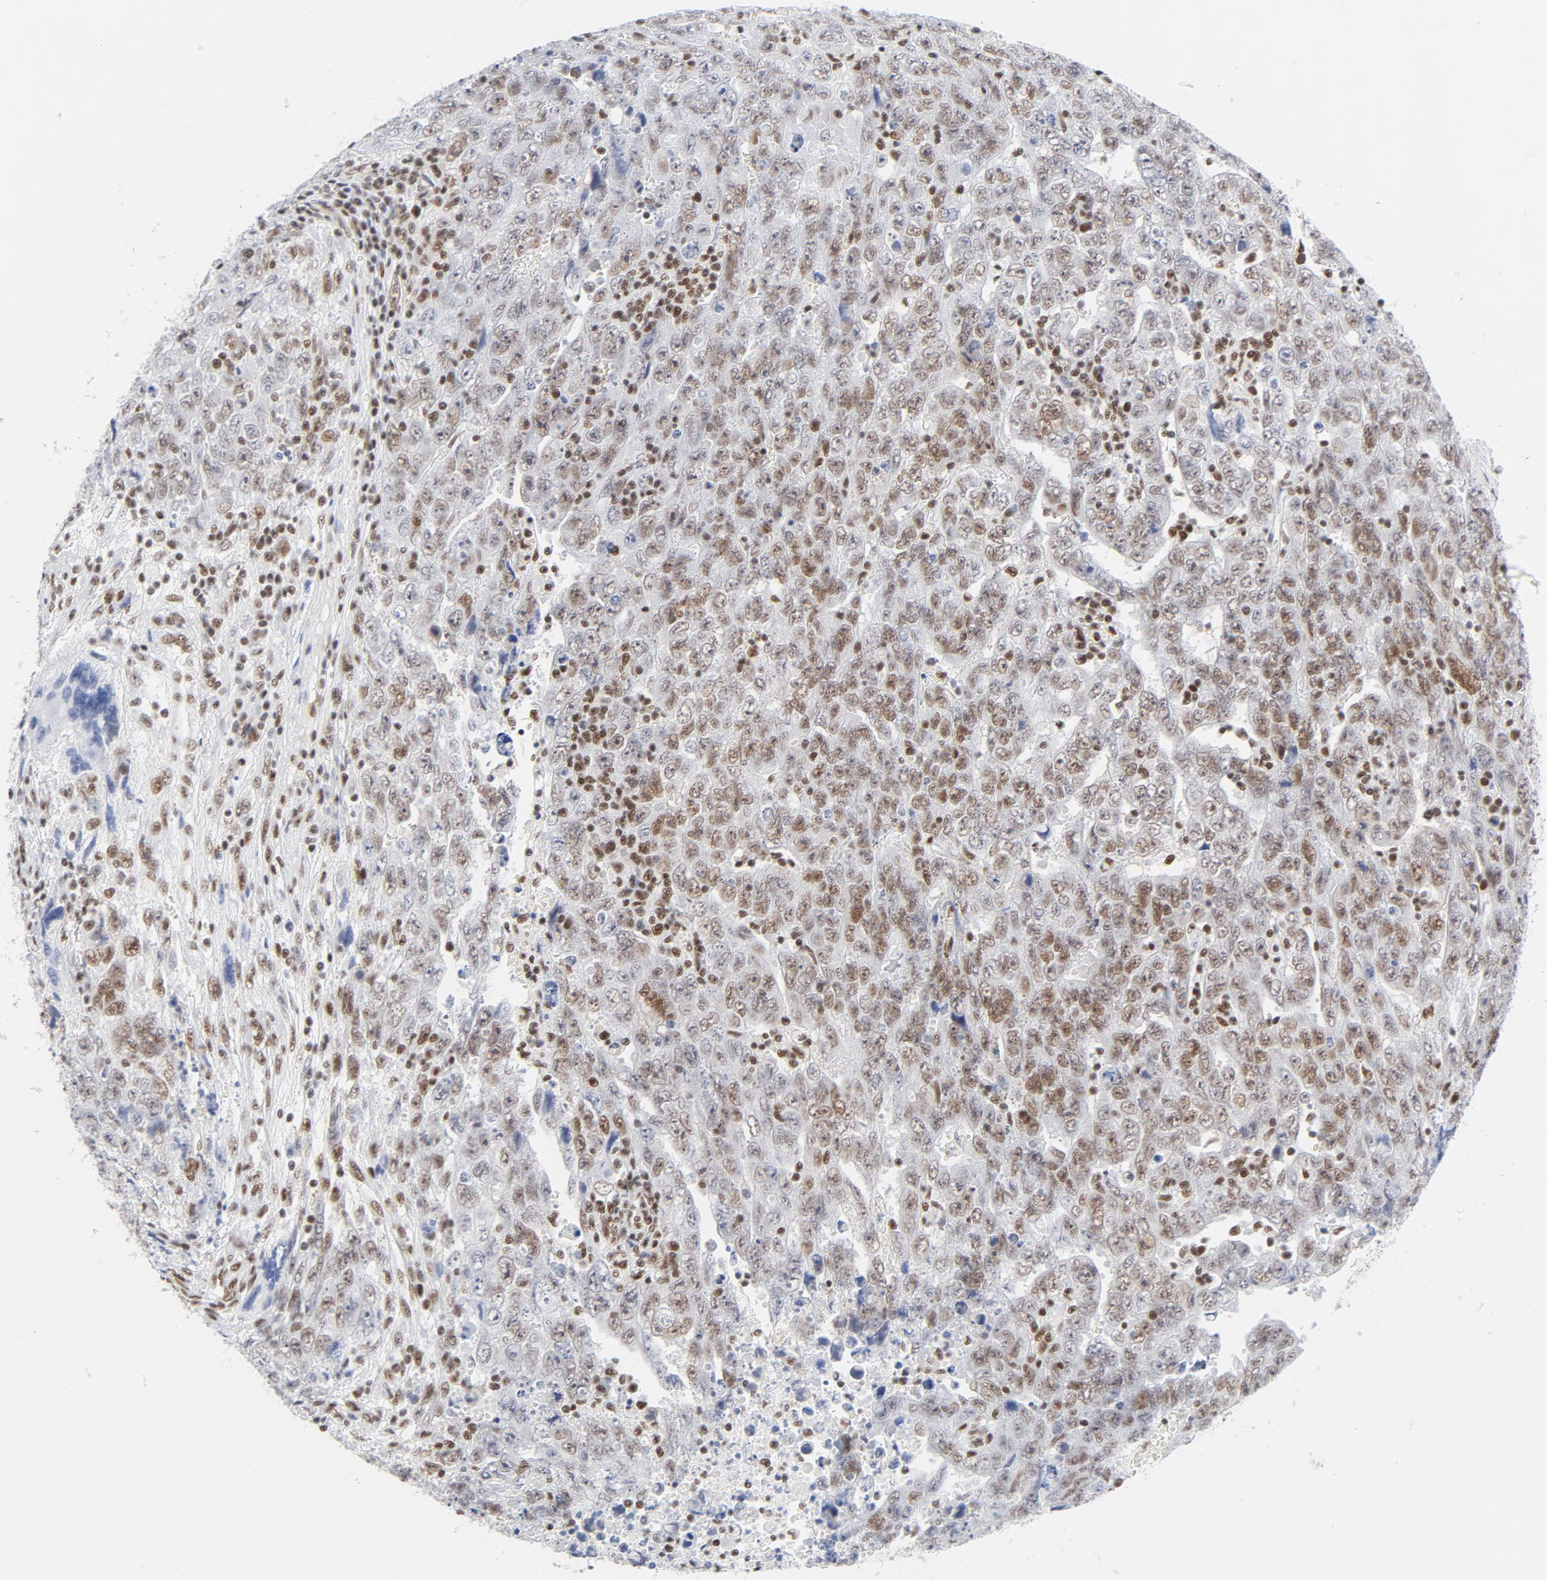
{"staining": {"intensity": "moderate", "quantity": "25%-75%", "location": "nuclear"}, "tissue": "testis cancer", "cell_type": "Tumor cells", "image_type": "cancer", "snomed": [{"axis": "morphology", "description": "Carcinoma, Embryonal, NOS"}, {"axis": "topography", "description": "Testis"}], "caption": "IHC (DAB (3,3'-diaminobenzidine)) staining of human embryonal carcinoma (testis) displays moderate nuclear protein positivity in approximately 25%-75% of tumor cells. (DAB (3,3'-diaminobenzidine) IHC, brown staining for protein, blue staining for nuclei).", "gene": "ATF2", "patient": {"sex": "male", "age": 28}}